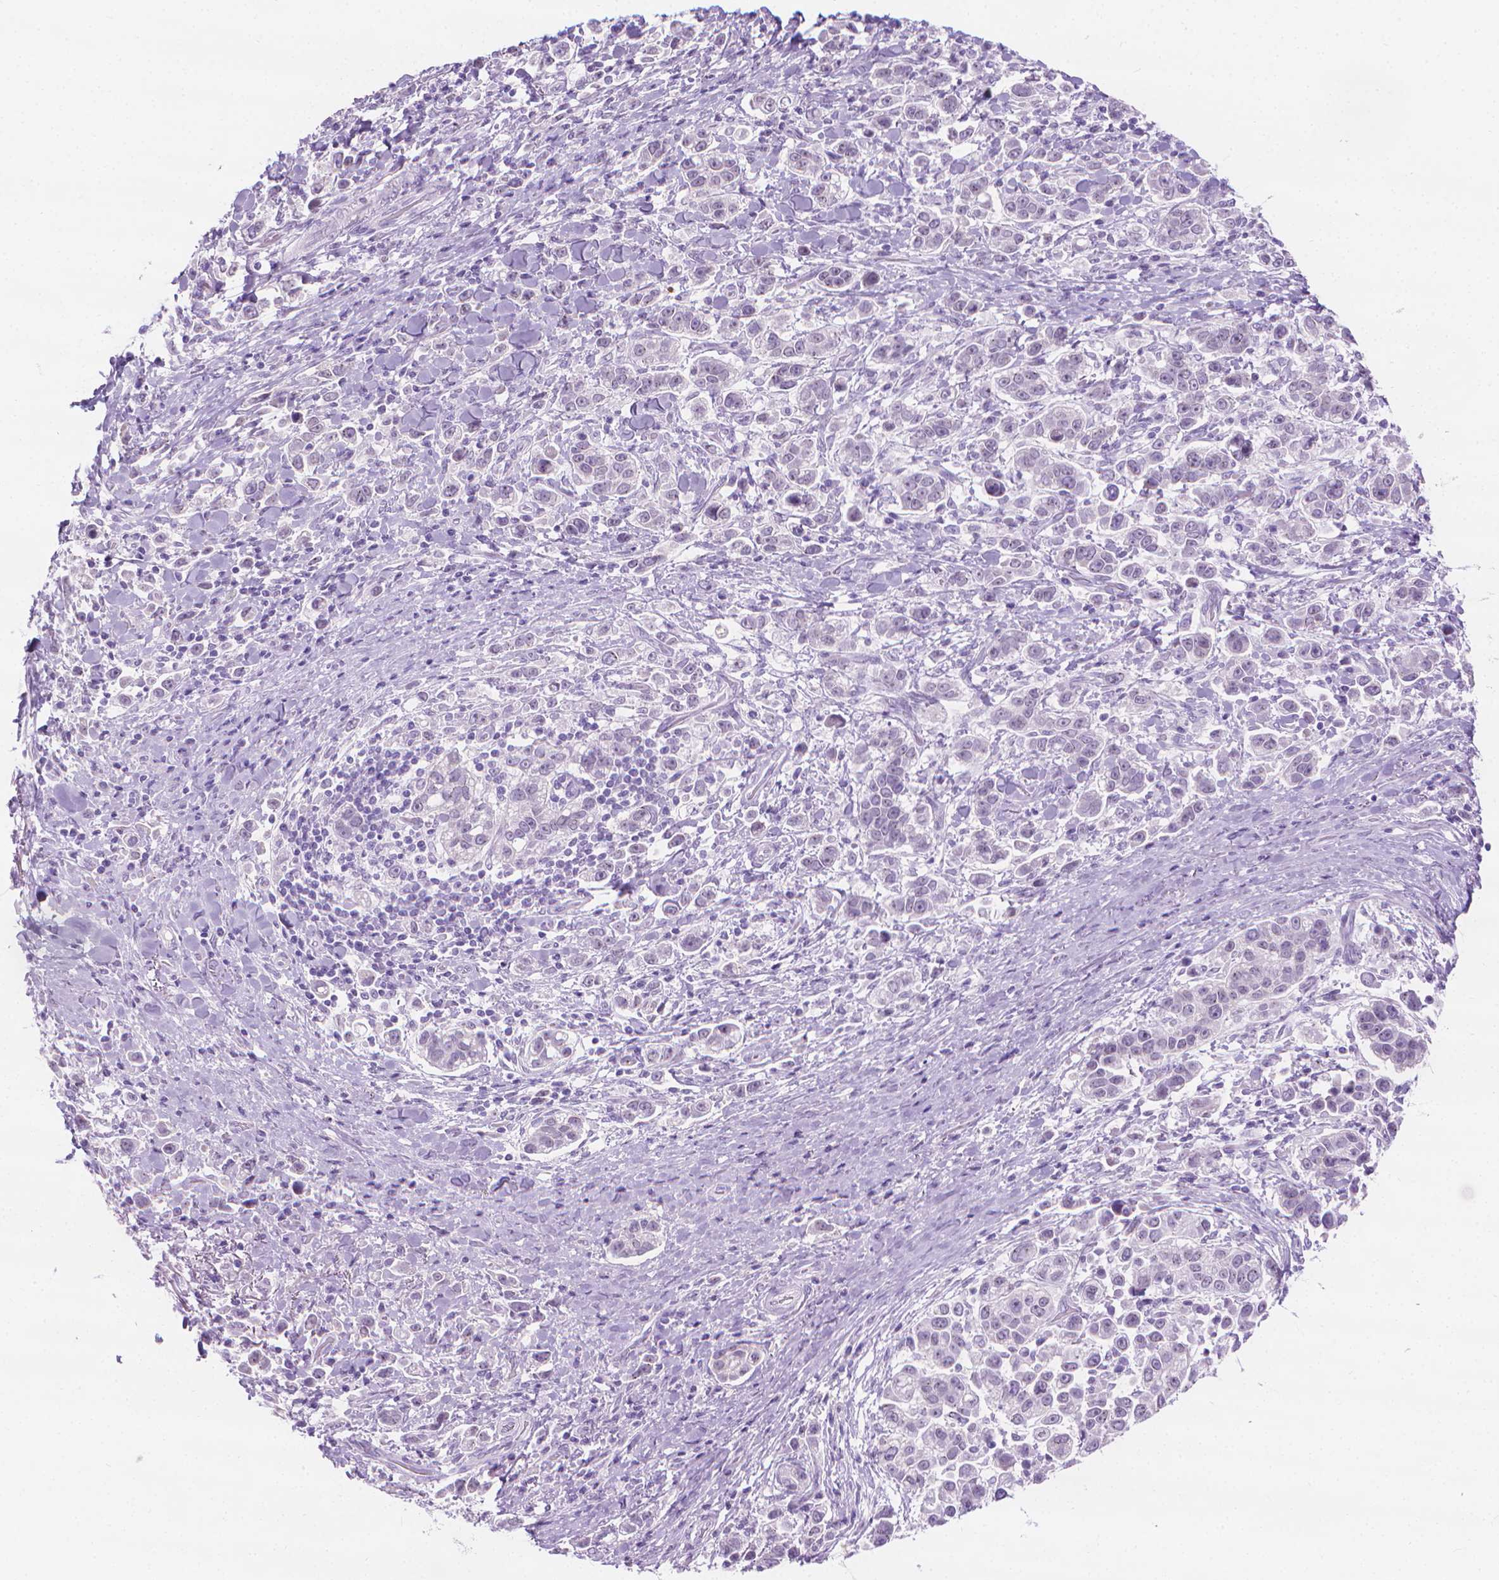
{"staining": {"intensity": "negative", "quantity": "none", "location": "none"}, "tissue": "stomach cancer", "cell_type": "Tumor cells", "image_type": "cancer", "snomed": [{"axis": "morphology", "description": "Adenocarcinoma, NOS"}, {"axis": "topography", "description": "Stomach"}], "caption": "Tumor cells show no significant protein staining in adenocarcinoma (stomach).", "gene": "CFAP52", "patient": {"sex": "male", "age": 93}}